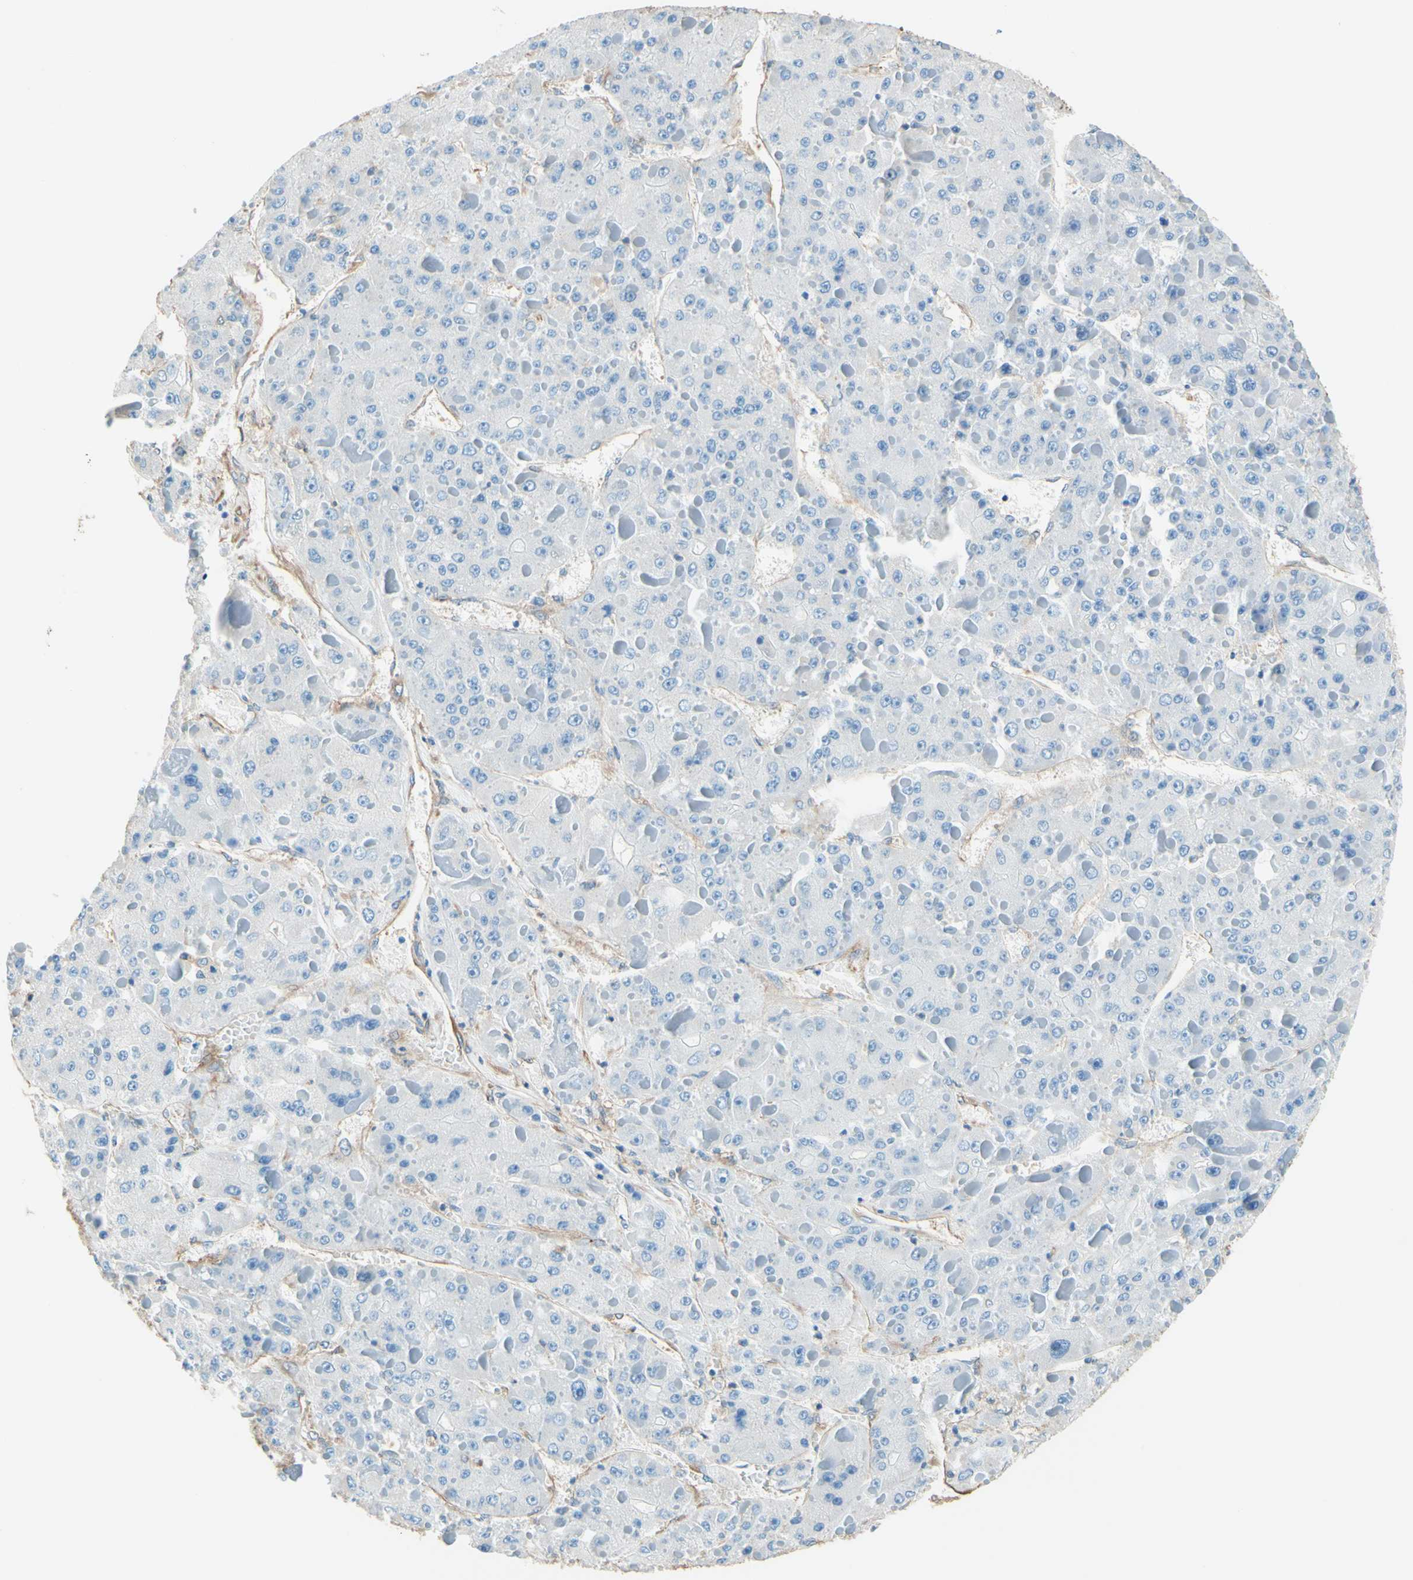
{"staining": {"intensity": "negative", "quantity": "none", "location": "none"}, "tissue": "liver cancer", "cell_type": "Tumor cells", "image_type": "cancer", "snomed": [{"axis": "morphology", "description": "Carcinoma, Hepatocellular, NOS"}, {"axis": "topography", "description": "Liver"}], "caption": "Tumor cells are negative for protein expression in human liver hepatocellular carcinoma.", "gene": "DPYSL3", "patient": {"sex": "female", "age": 73}}